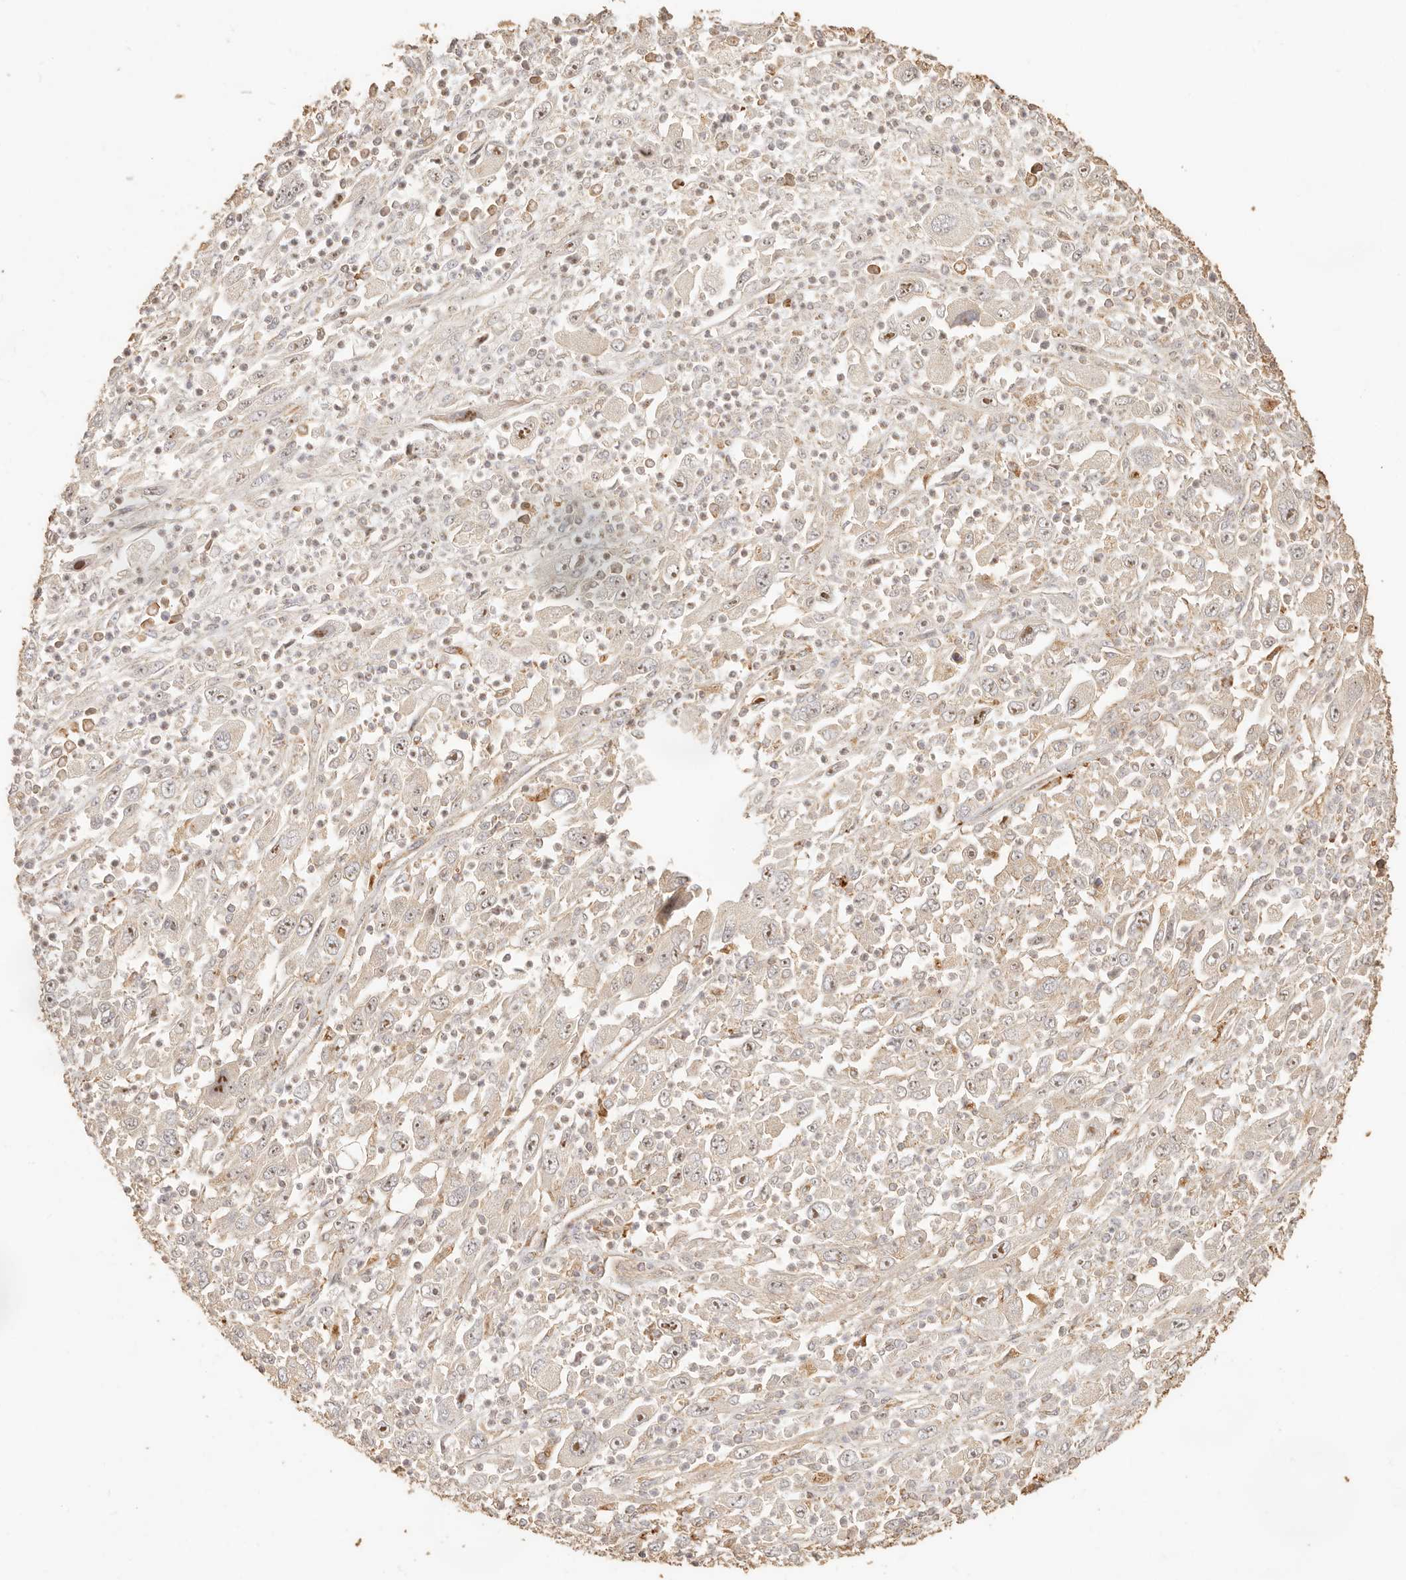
{"staining": {"intensity": "weak", "quantity": "<25%", "location": "cytoplasmic/membranous,nuclear"}, "tissue": "melanoma", "cell_type": "Tumor cells", "image_type": "cancer", "snomed": [{"axis": "morphology", "description": "Malignant melanoma, Metastatic site"}, {"axis": "topography", "description": "Skin"}], "caption": "Immunohistochemistry micrograph of malignant melanoma (metastatic site) stained for a protein (brown), which exhibits no expression in tumor cells.", "gene": "PTPN22", "patient": {"sex": "female", "age": 56}}